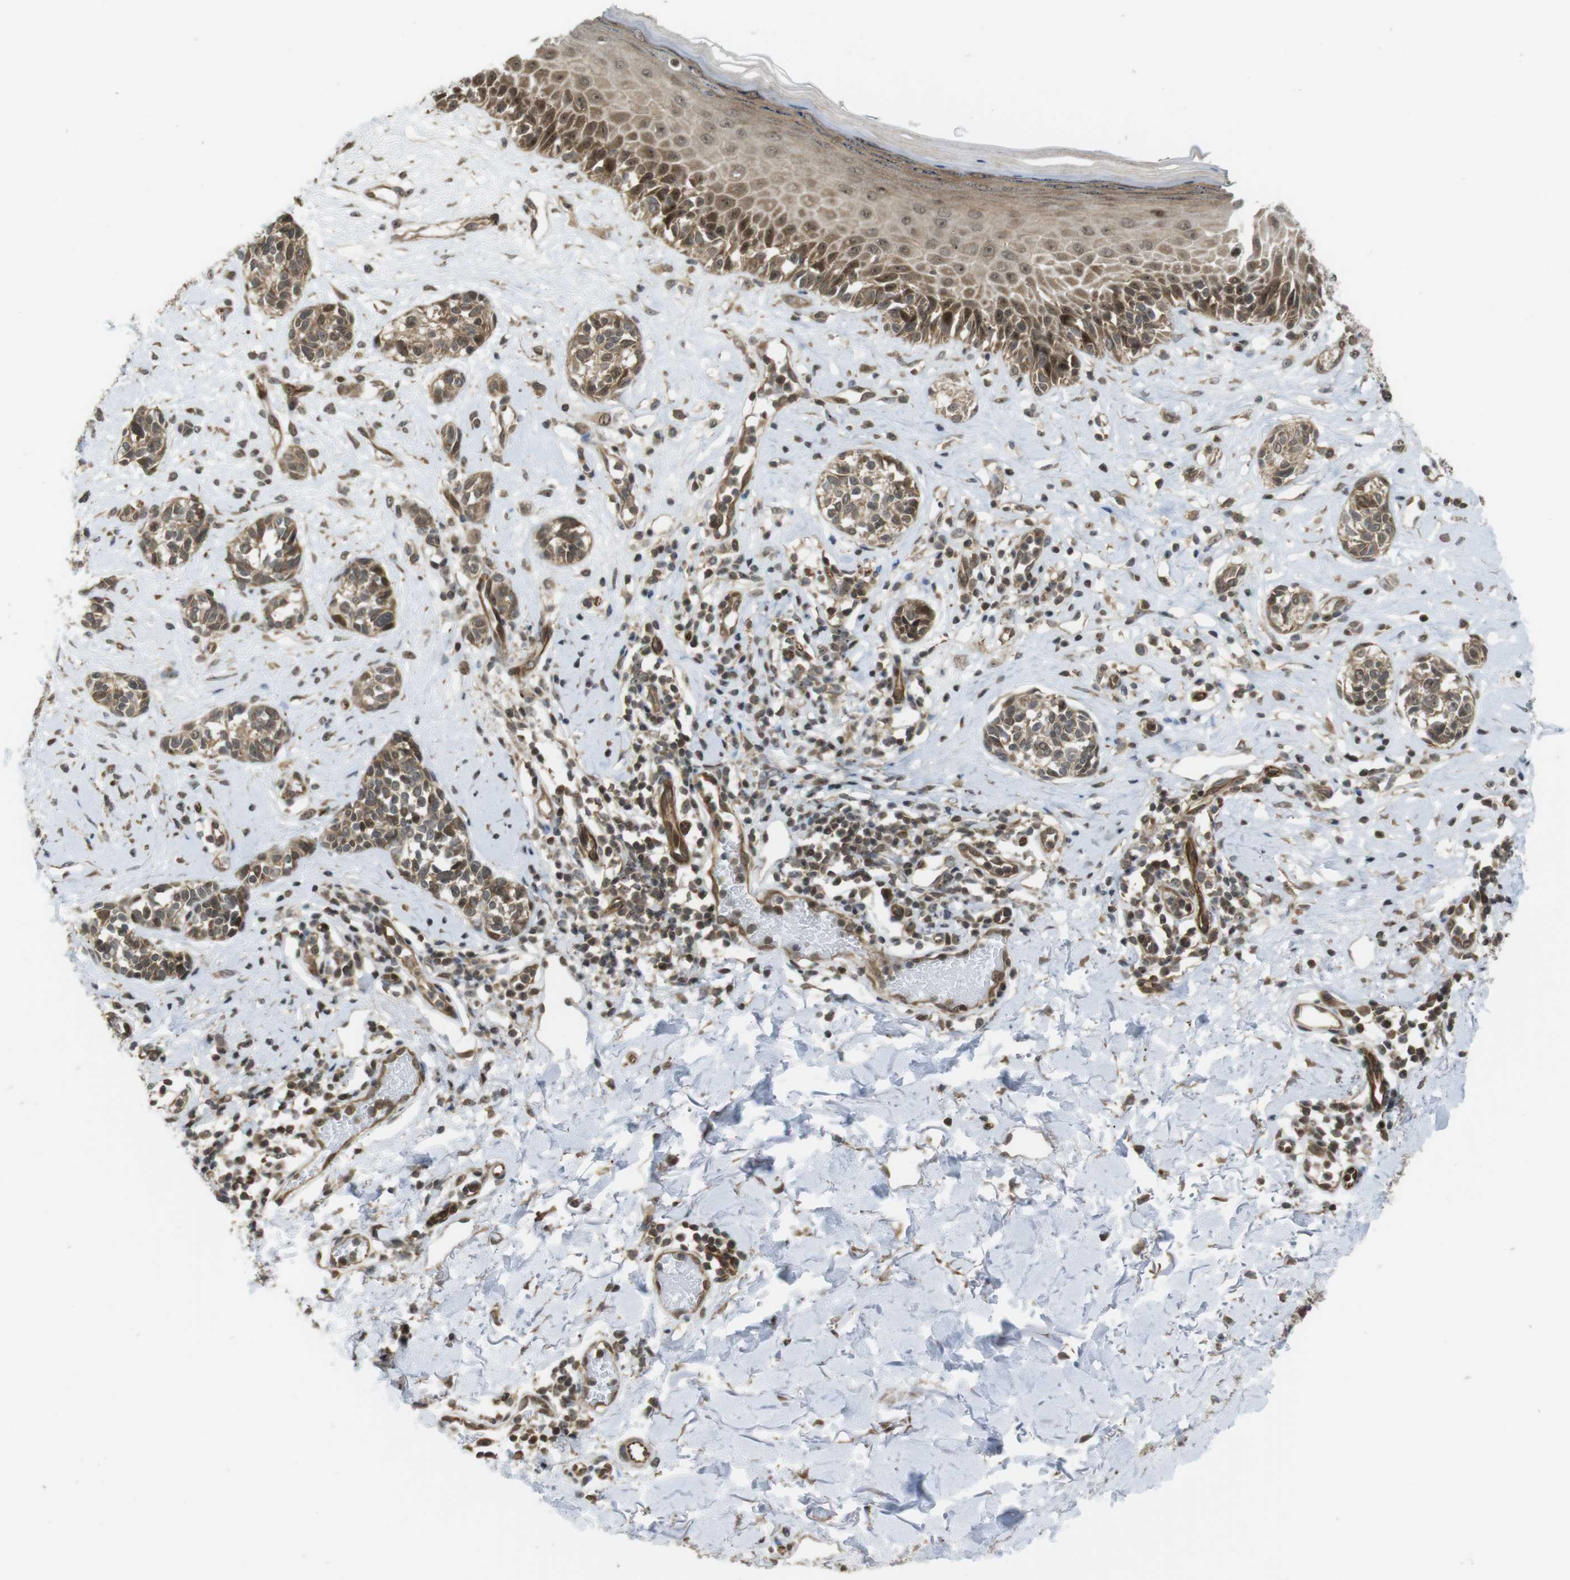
{"staining": {"intensity": "moderate", "quantity": ">75%", "location": "cytoplasmic/membranous,nuclear"}, "tissue": "melanoma", "cell_type": "Tumor cells", "image_type": "cancer", "snomed": [{"axis": "morphology", "description": "Malignant melanoma, NOS"}, {"axis": "topography", "description": "Skin"}], "caption": "Immunohistochemistry (IHC) (DAB) staining of human melanoma displays moderate cytoplasmic/membranous and nuclear protein expression in about >75% of tumor cells.", "gene": "CC2D1A", "patient": {"sex": "male", "age": 64}}